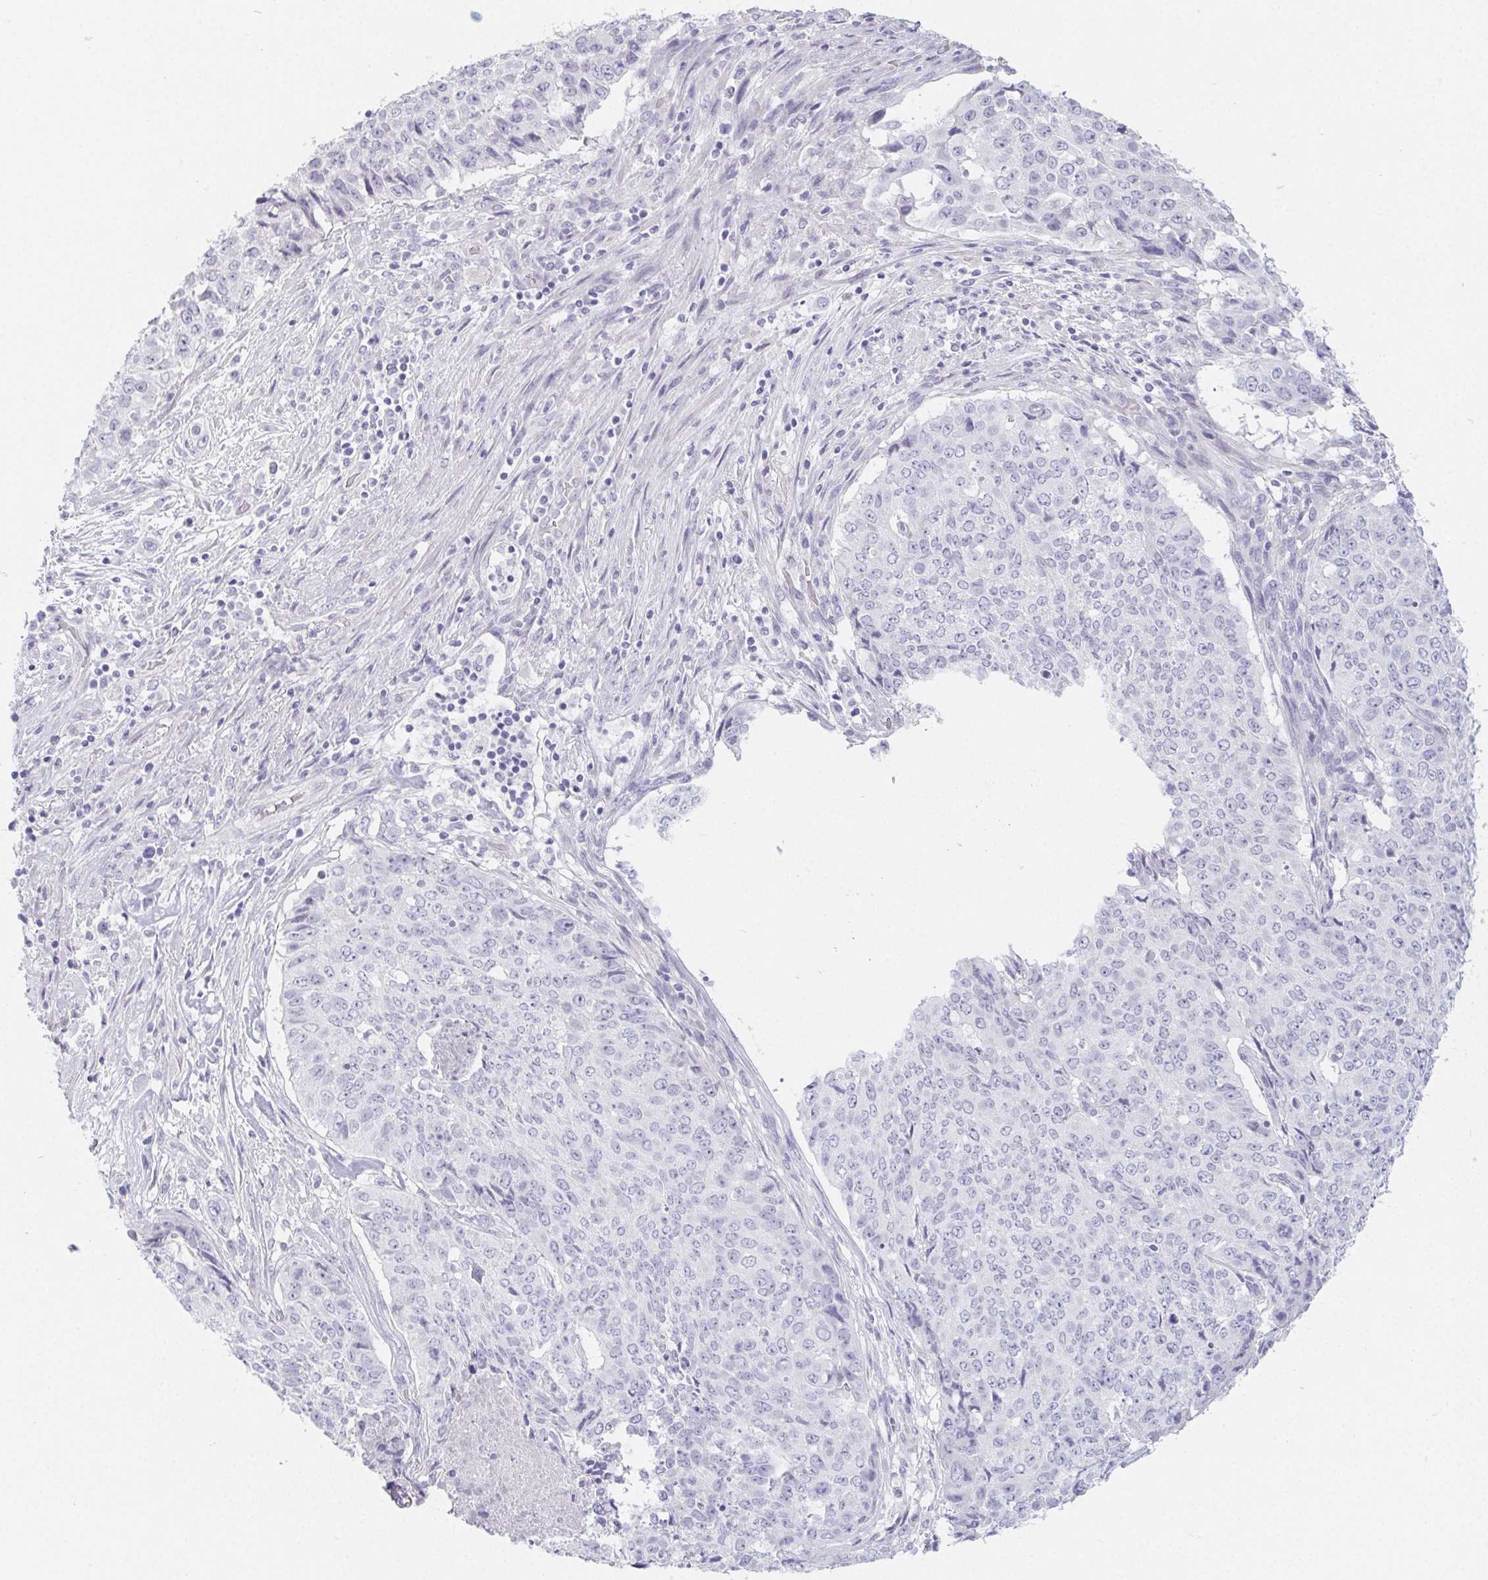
{"staining": {"intensity": "negative", "quantity": "none", "location": "none"}, "tissue": "lung cancer", "cell_type": "Tumor cells", "image_type": "cancer", "snomed": [{"axis": "morphology", "description": "Normal tissue, NOS"}, {"axis": "morphology", "description": "Squamous cell carcinoma, NOS"}, {"axis": "topography", "description": "Bronchus"}, {"axis": "topography", "description": "Lung"}], "caption": "There is no significant staining in tumor cells of lung squamous cell carcinoma.", "gene": "GLIPR1L1", "patient": {"sex": "male", "age": 64}}